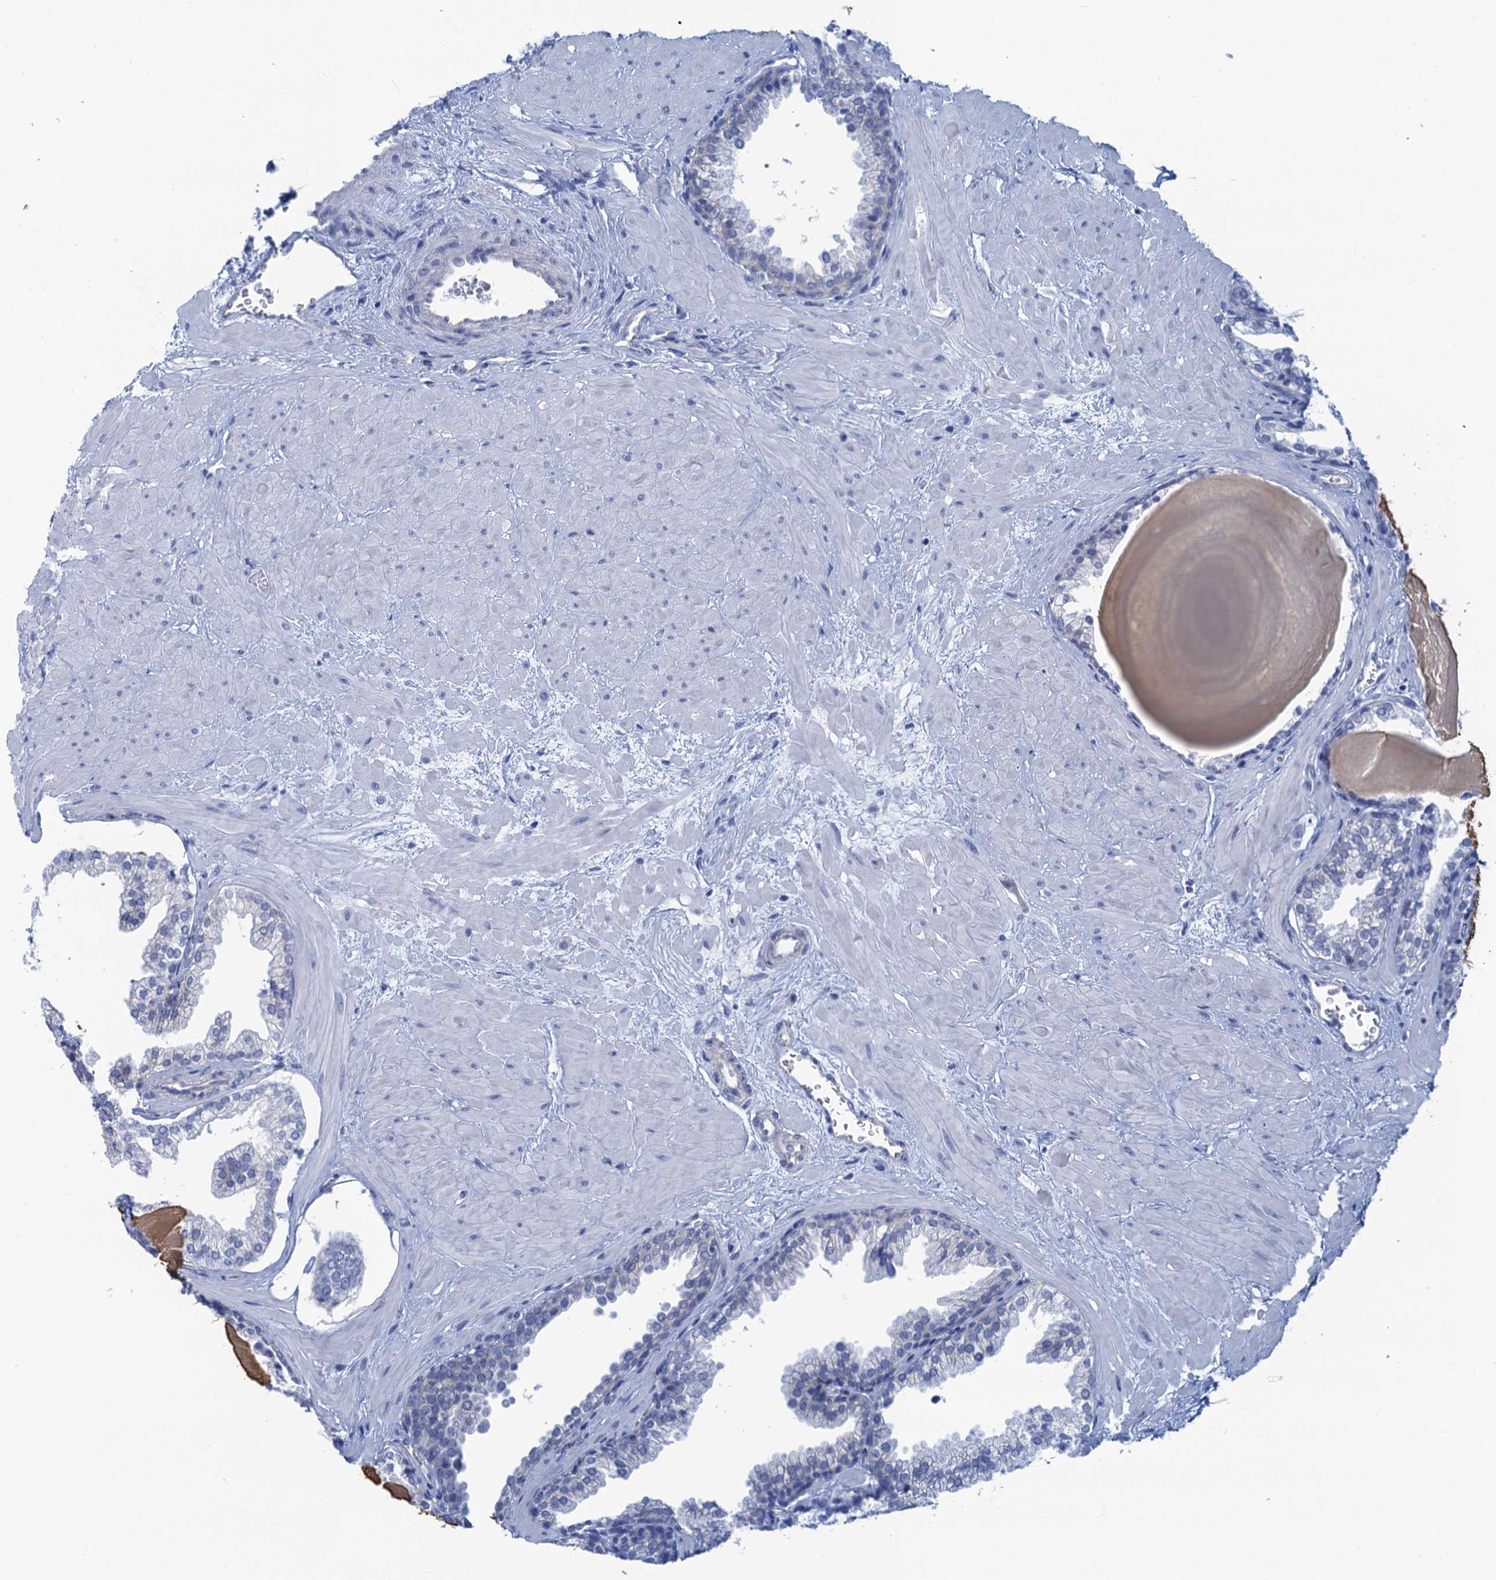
{"staining": {"intensity": "negative", "quantity": "none", "location": "none"}, "tissue": "prostate", "cell_type": "Glandular cells", "image_type": "normal", "snomed": [{"axis": "morphology", "description": "Normal tissue, NOS"}, {"axis": "topography", "description": "Prostate"}], "caption": "Immunohistochemical staining of benign prostate demonstrates no significant positivity in glandular cells.", "gene": "CALML5", "patient": {"sex": "male", "age": 48}}